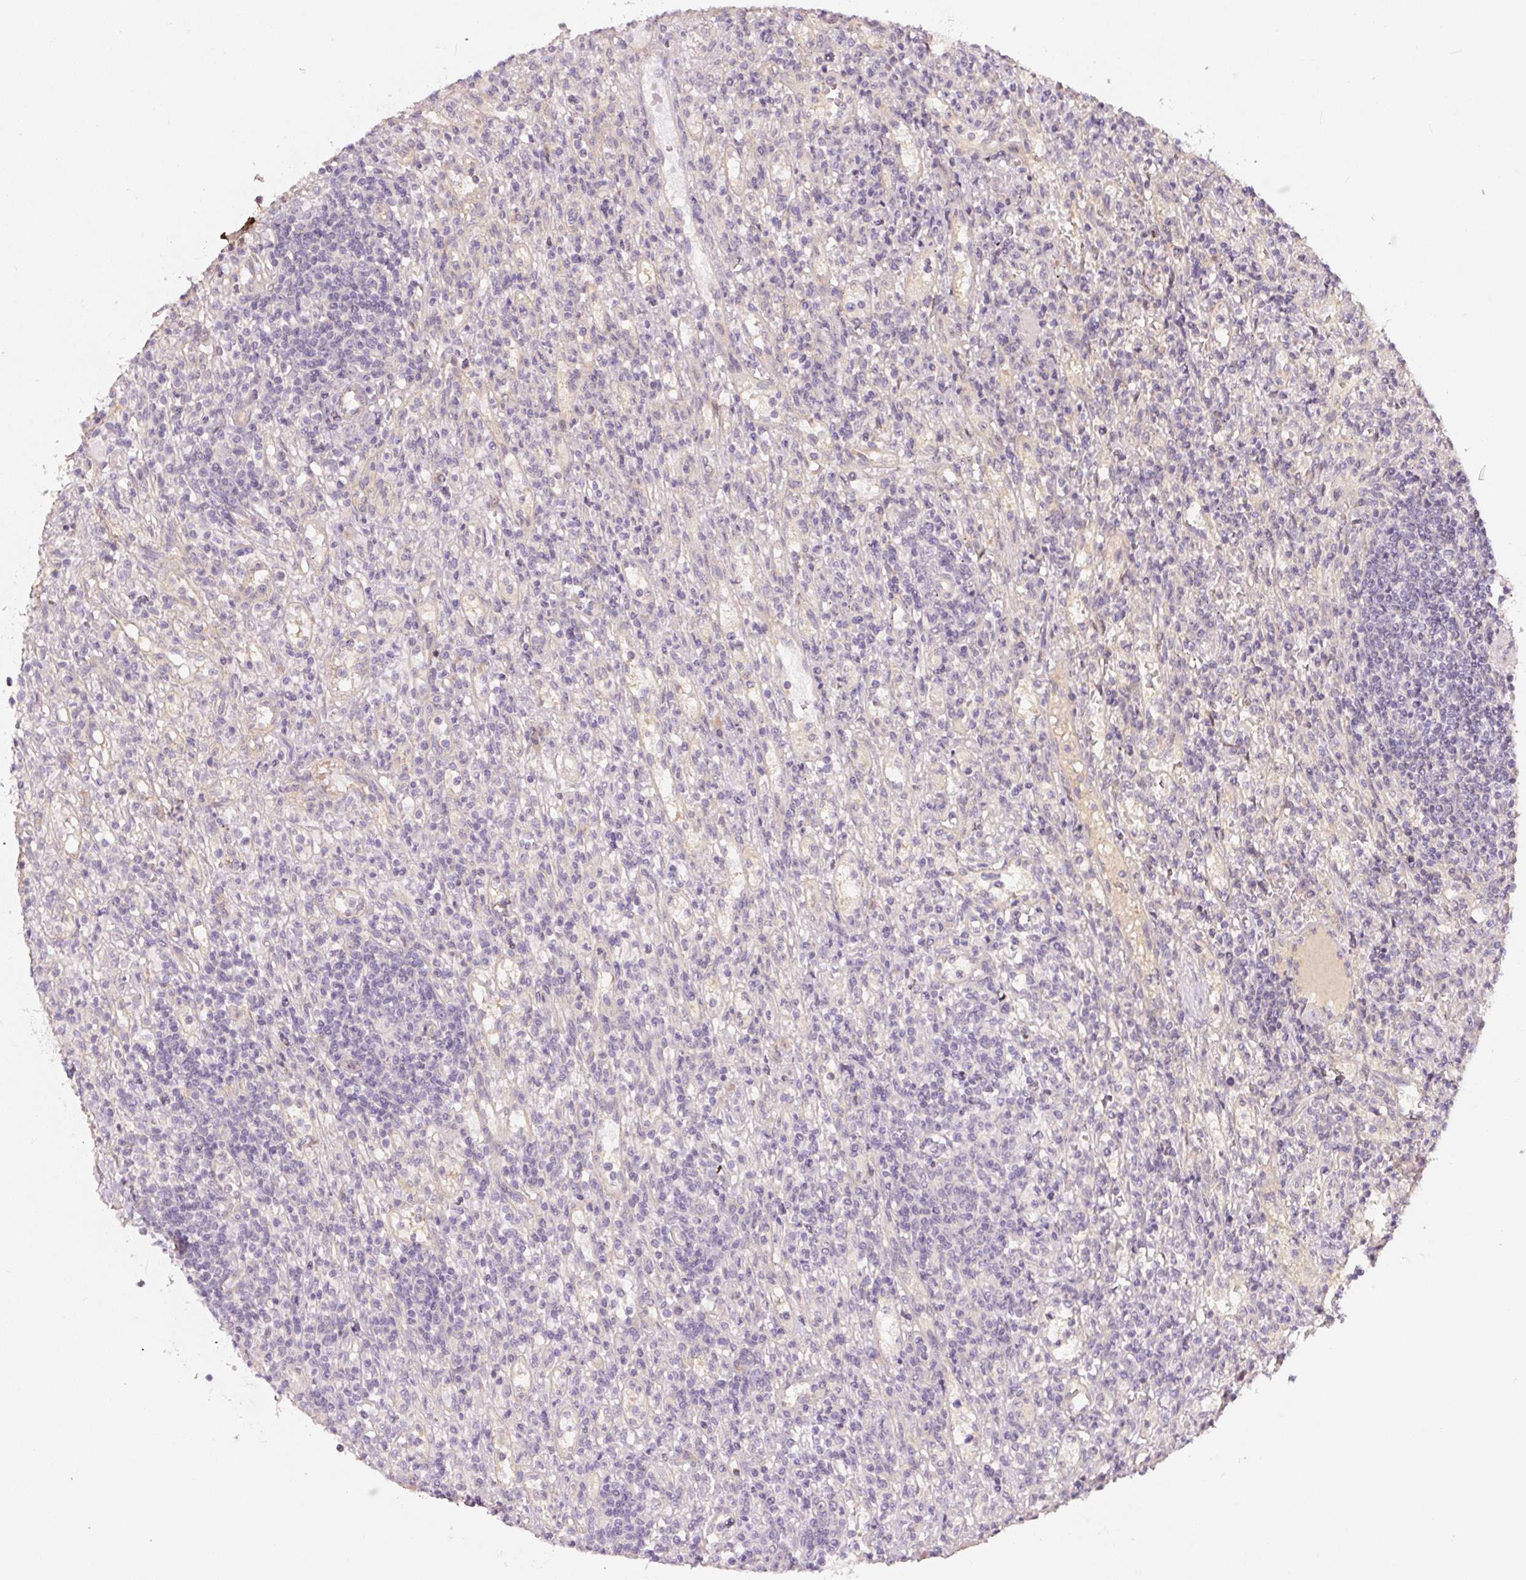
{"staining": {"intensity": "negative", "quantity": "none", "location": "none"}, "tissue": "lymphoma", "cell_type": "Tumor cells", "image_type": "cancer", "snomed": [{"axis": "morphology", "description": "Malignant lymphoma, non-Hodgkin's type, Low grade"}, {"axis": "topography", "description": "Spleen"}], "caption": "A high-resolution histopathology image shows IHC staining of low-grade malignant lymphoma, non-Hodgkin's type, which displays no significant positivity in tumor cells.", "gene": "PWWP3B", "patient": {"sex": "male", "age": 76}}